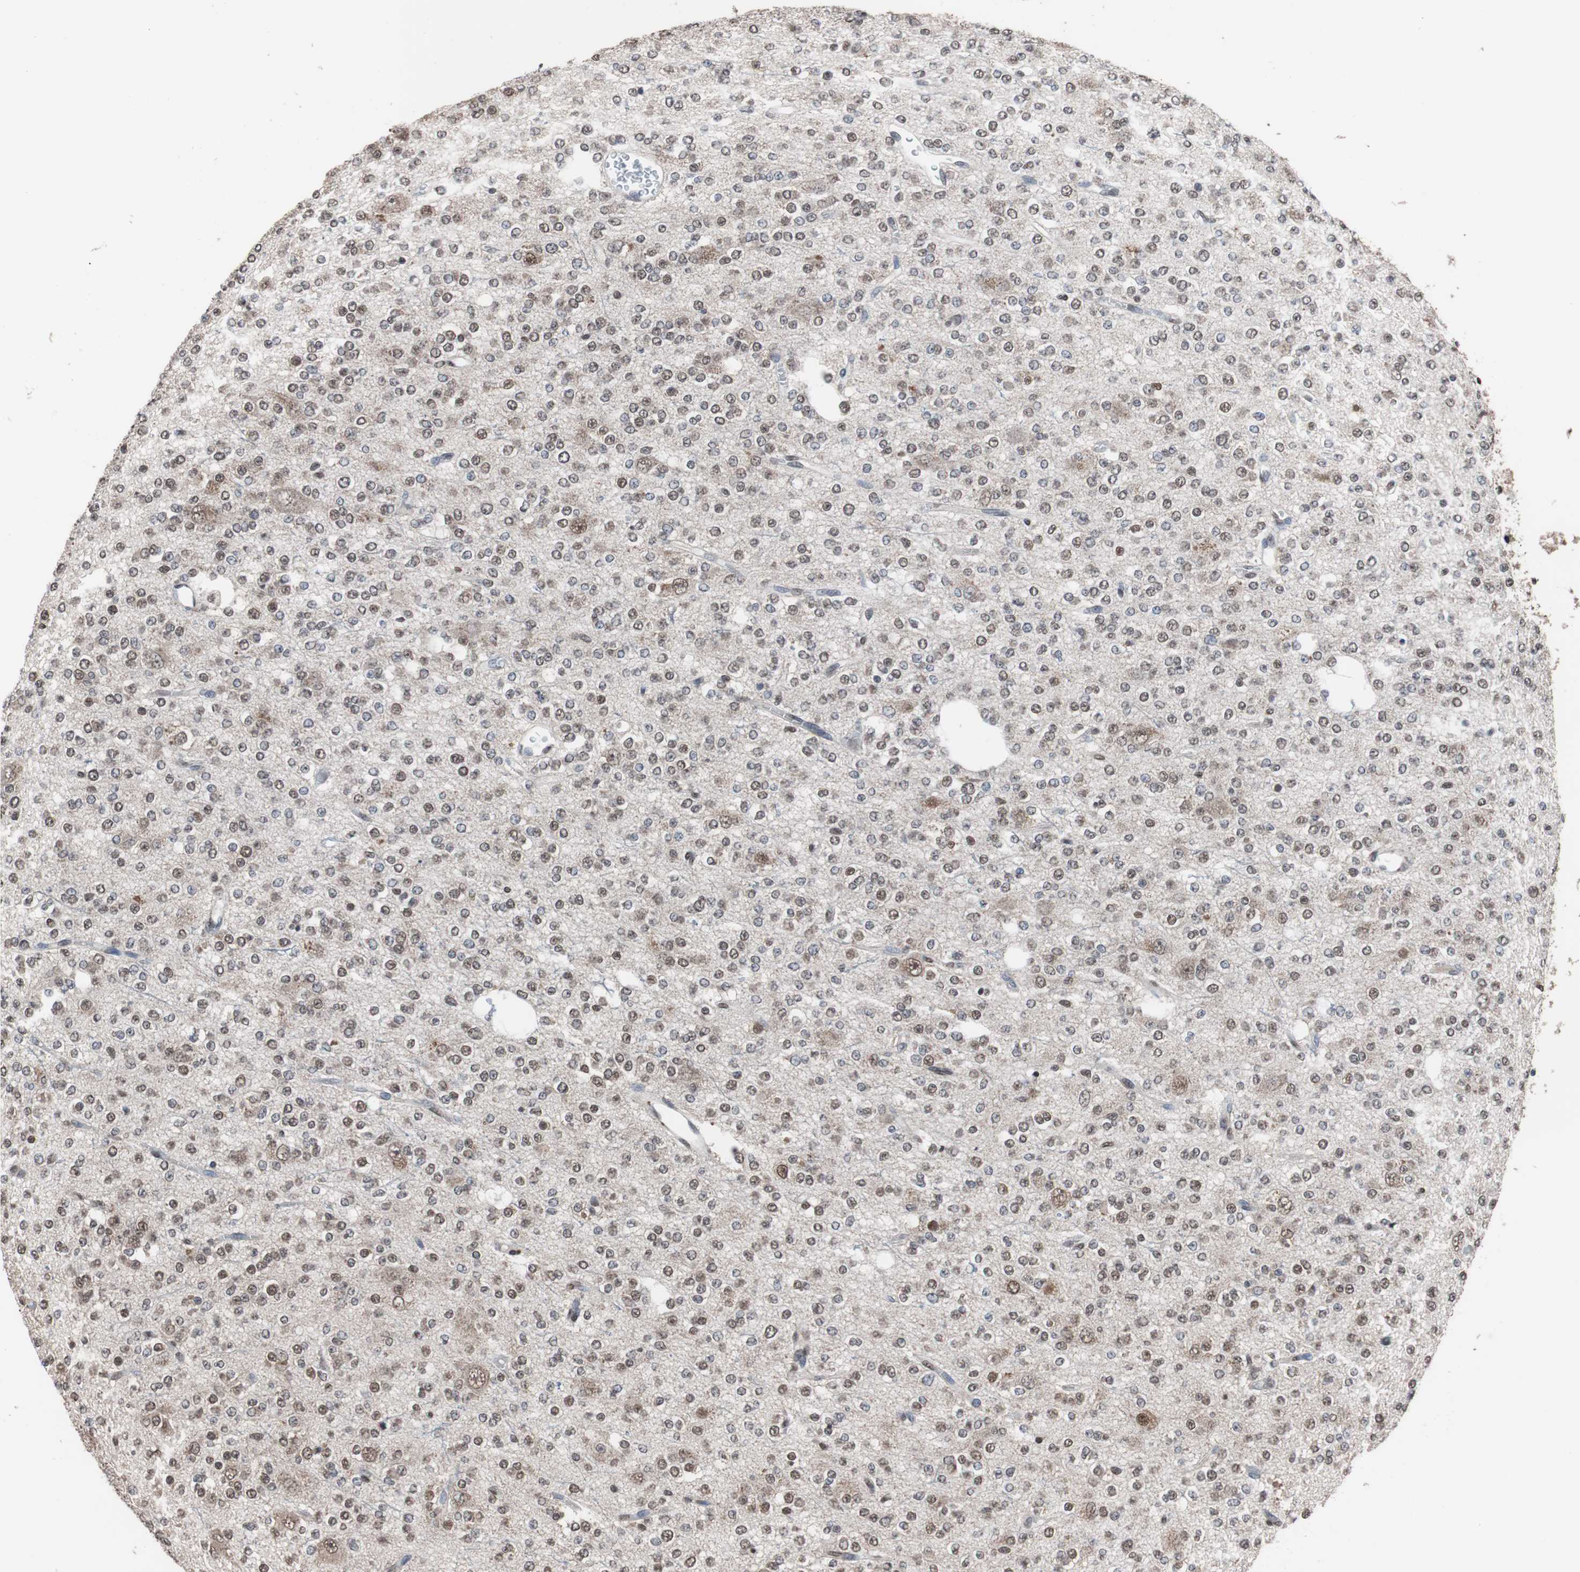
{"staining": {"intensity": "weak", "quantity": "25%-75%", "location": "nuclear"}, "tissue": "glioma", "cell_type": "Tumor cells", "image_type": "cancer", "snomed": [{"axis": "morphology", "description": "Glioma, malignant, Low grade"}, {"axis": "topography", "description": "Brain"}], "caption": "Tumor cells show low levels of weak nuclear staining in about 25%-75% of cells in glioma.", "gene": "MED27", "patient": {"sex": "male", "age": 38}}